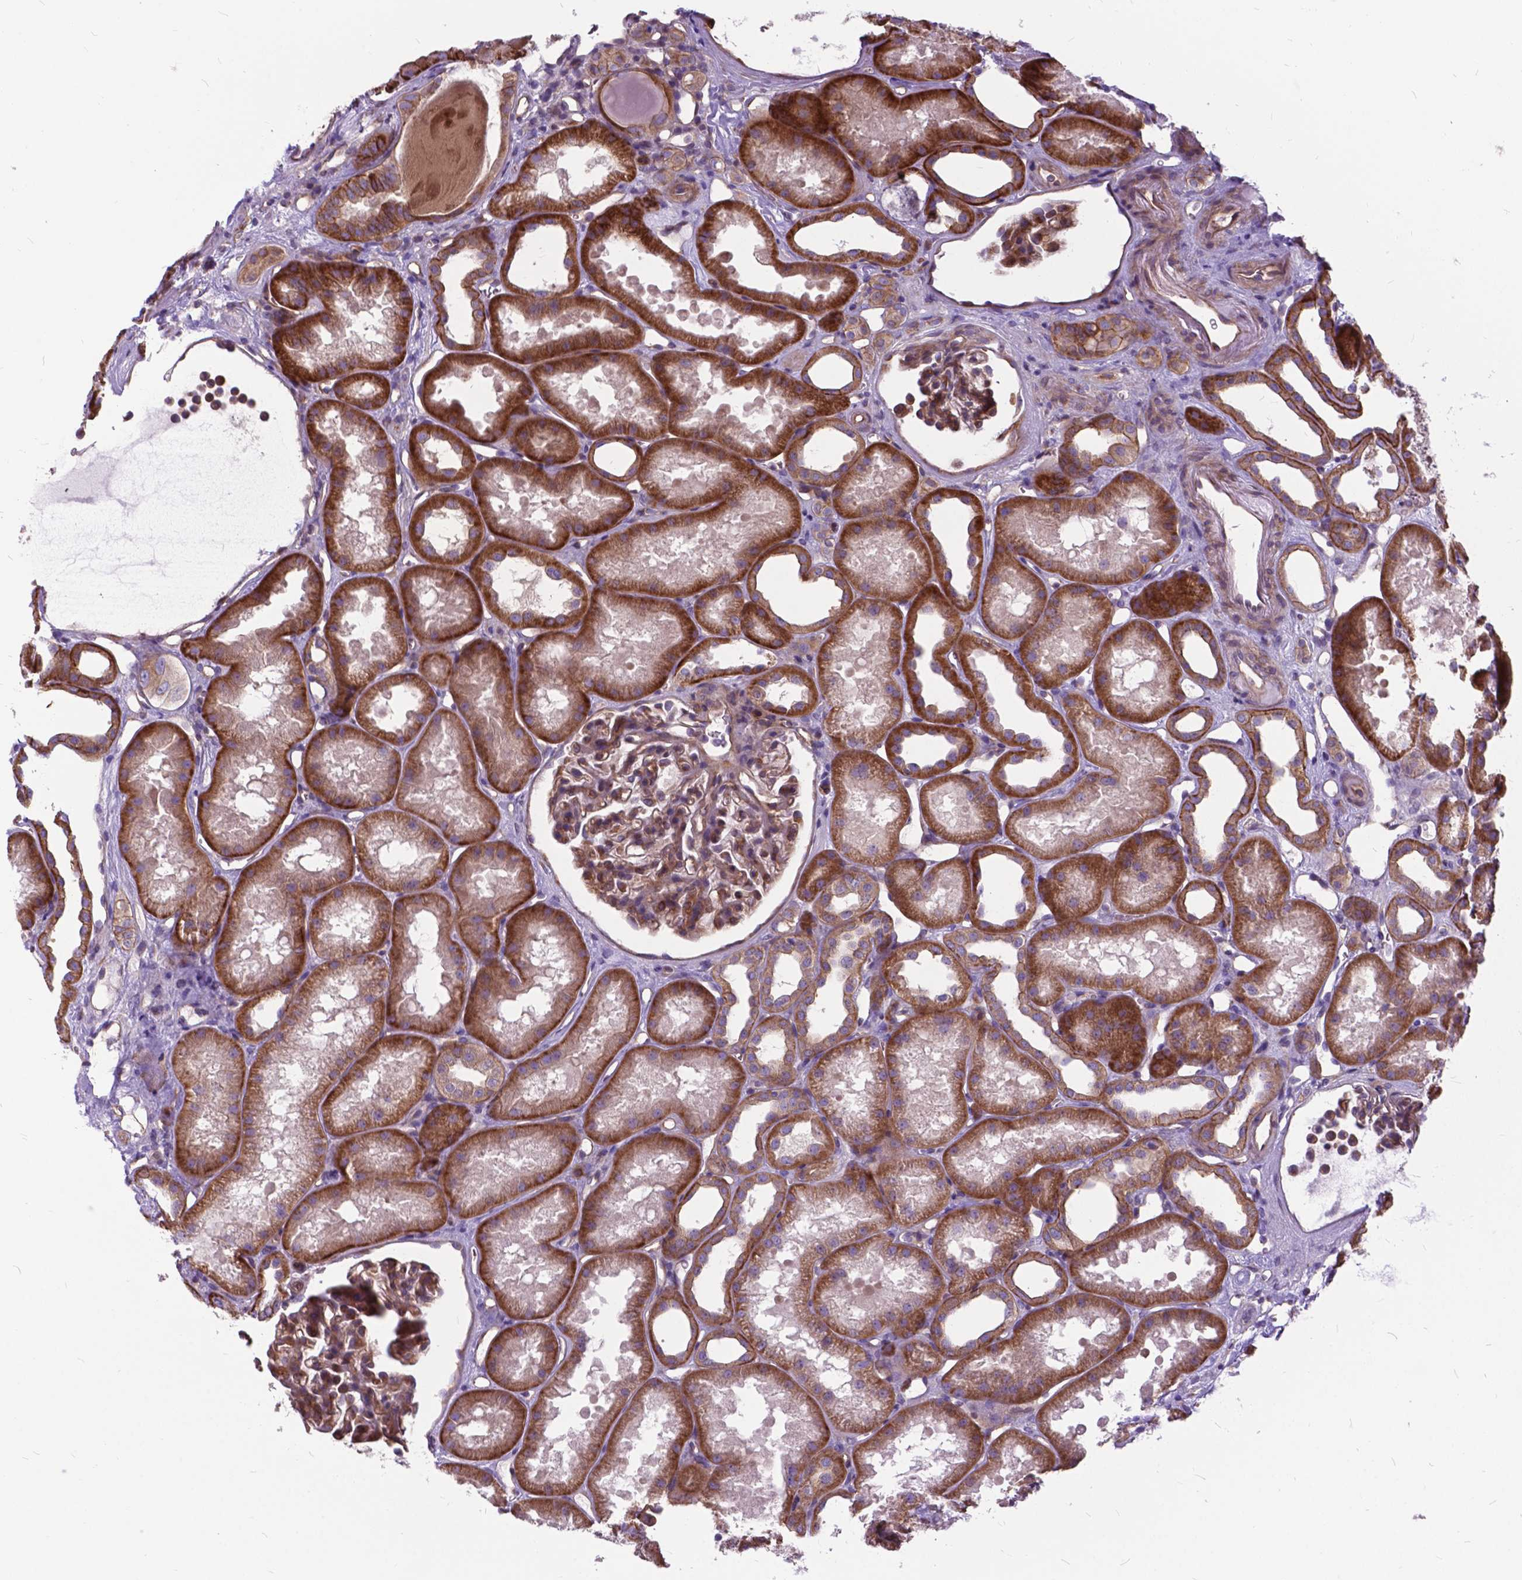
{"staining": {"intensity": "moderate", "quantity": "25%-75%", "location": "cytoplasmic/membranous"}, "tissue": "kidney", "cell_type": "Cells in glomeruli", "image_type": "normal", "snomed": [{"axis": "morphology", "description": "Normal tissue, NOS"}, {"axis": "topography", "description": "Kidney"}], "caption": "Cells in glomeruli demonstrate medium levels of moderate cytoplasmic/membranous staining in approximately 25%-75% of cells in unremarkable kidney.", "gene": "FLT4", "patient": {"sex": "male", "age": 61}}